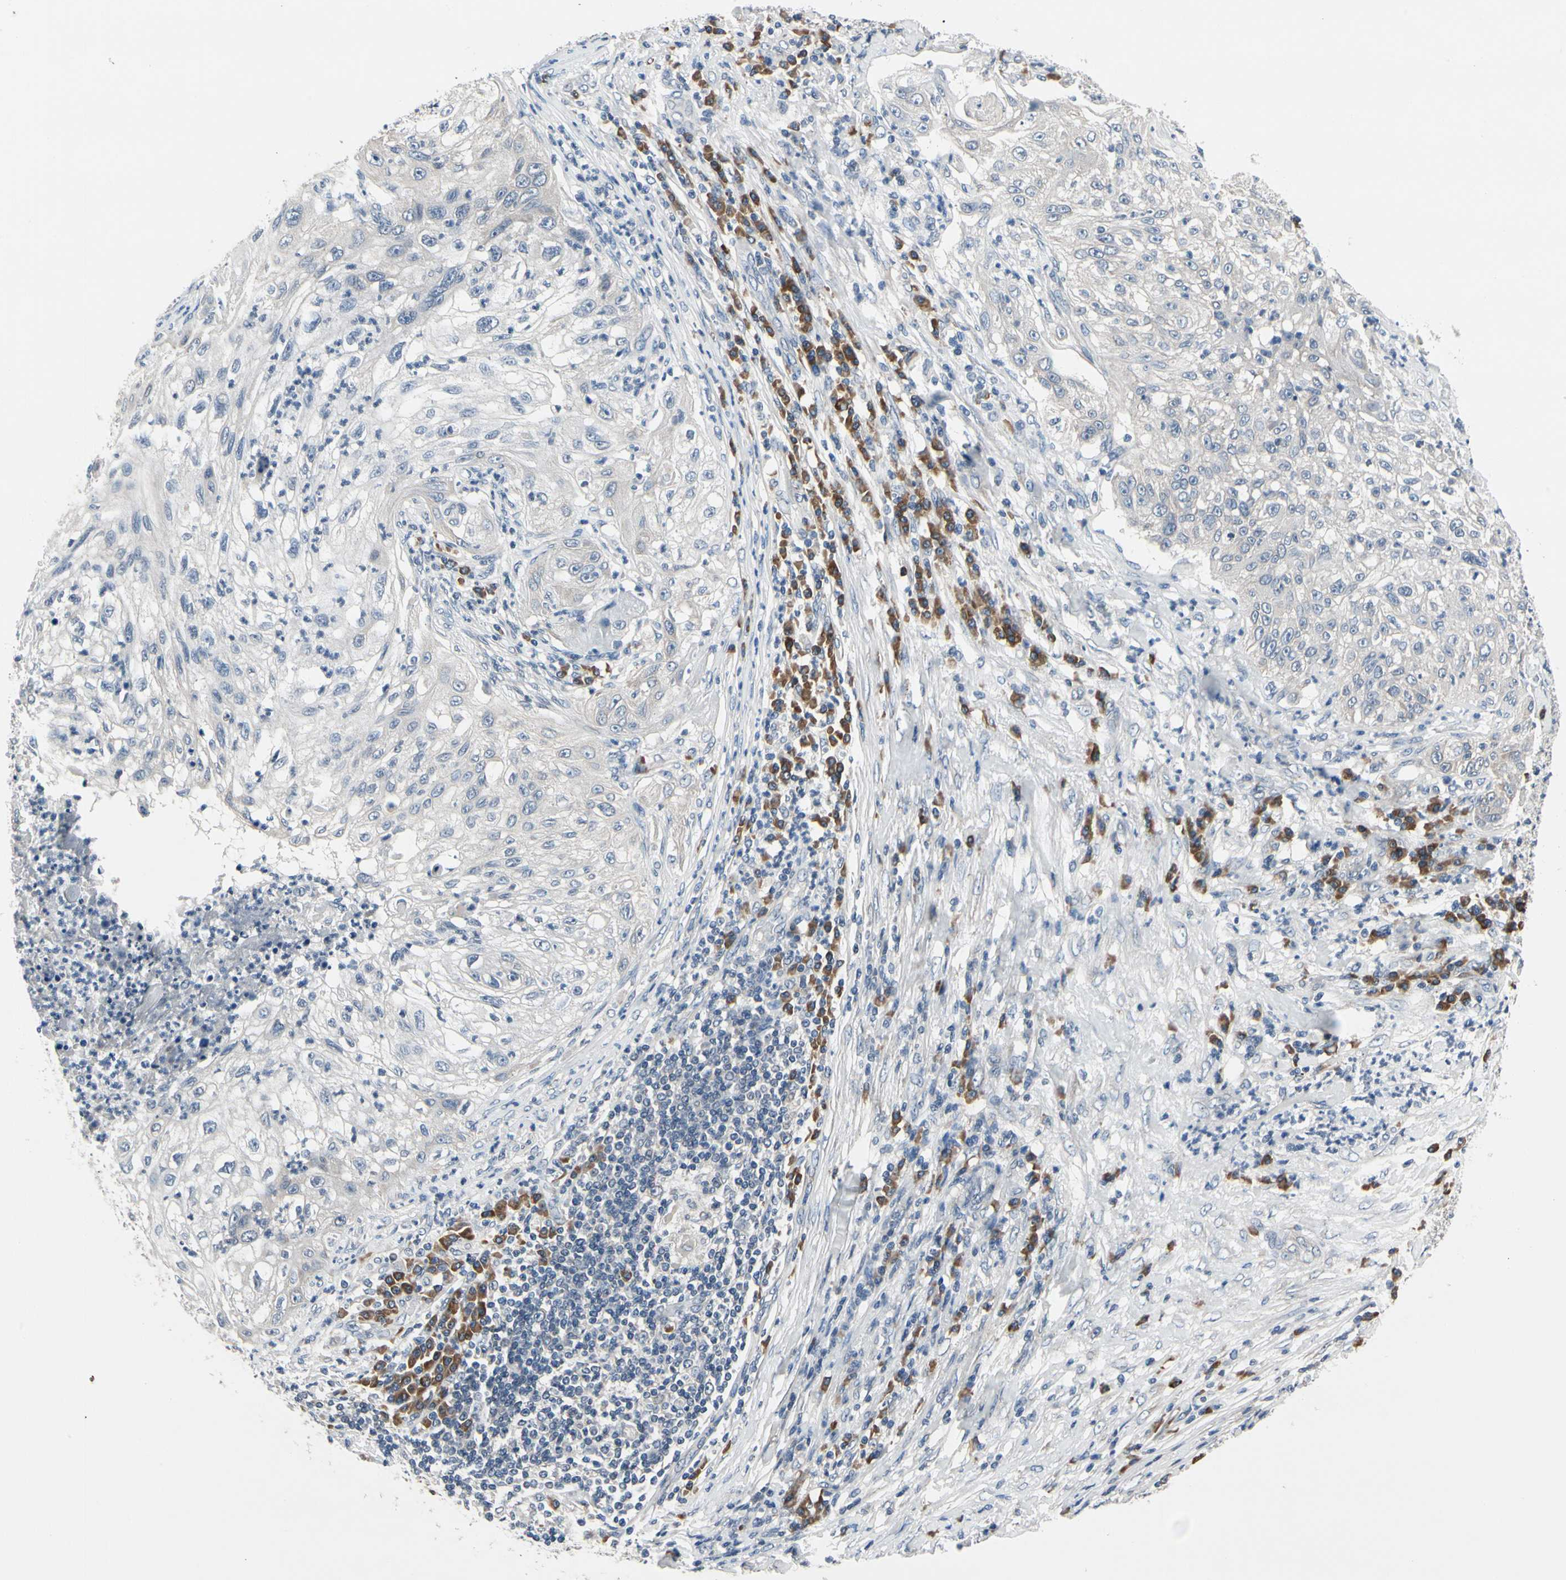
{"staining": {"intensity": "negative", "quantity": "none", "location": "none"}, "tissue": "lung cancer", "cell_type": "Tumor cells", "image_type": "cancer", "snomed": [{"axis": "morphology", "description": "Inflammation, NOS"}, {"axis": "morphology", "description": "Squamous cell carcinoma, NOS"}, {"axis": "topography", "description": "Lymph node"}, {"axis": "topography", "description": "Soft tissue"}, {"axis": "topography", "description": "Lung"}], "caption": "Protein analysis of lung cancer (squamous cell carcinoma) shows no significant positivity in tumor cells.", "gene": "SELENOK", "patient": {"sex": "male", "age": 66}}